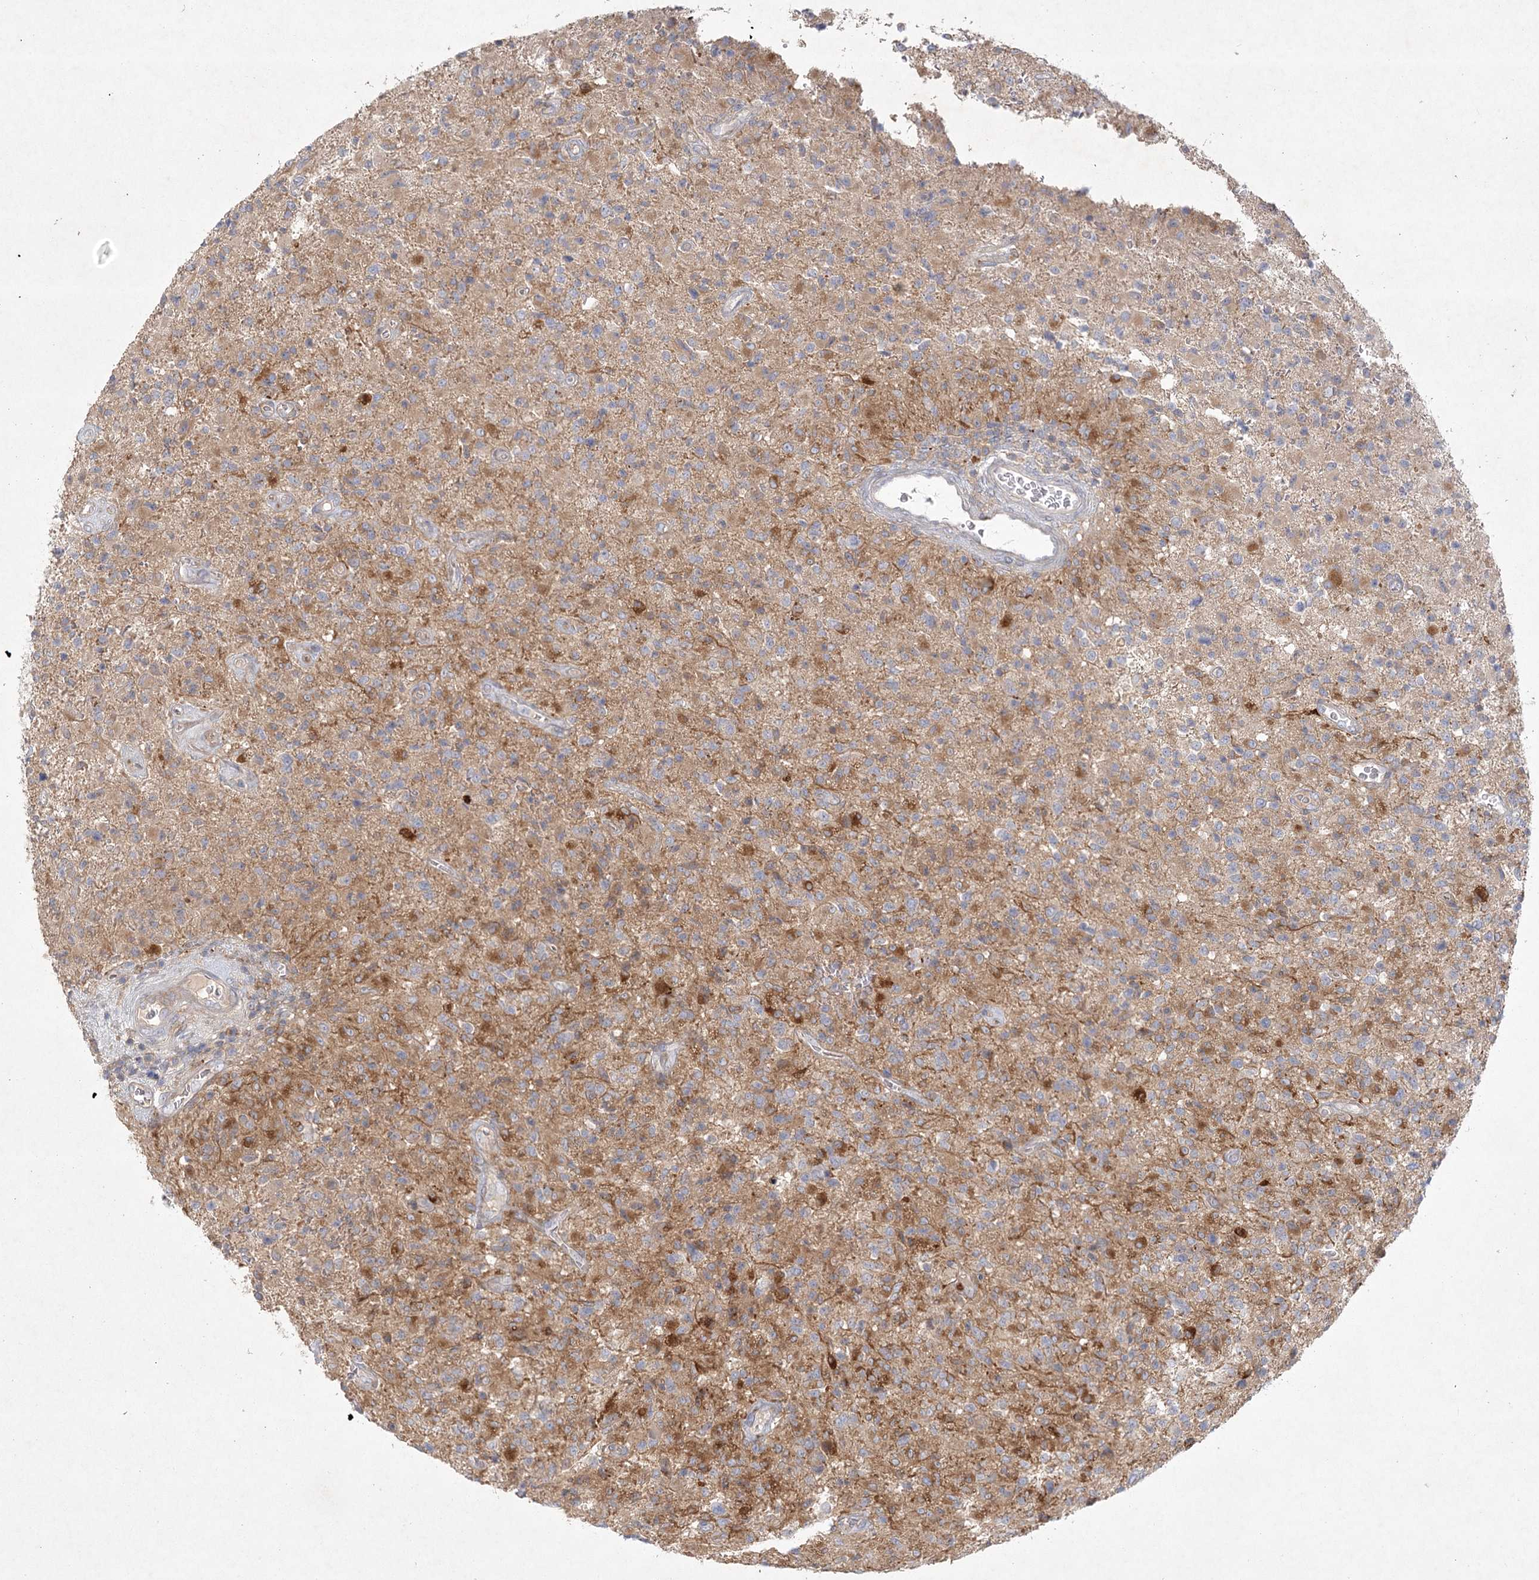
{"staining": {"intensity": "moderate", "quantity": "25%-75%", "location": "cytoplasmic/membranous"}, "tissue": "glioma", "cell_type": "Tumor cells", "image_type": "cancer", "snomed": [{"axis": "morphology", "description": "Glioma, malignant, High grade"}, {"axis": "topography", "description": "Brain"}], "caption": "Brown immunohistochemical staining in glioma shows moderate cytoplasmic/membranous expression in about 25%-75% of tumor cells. The staining is performed using DAB (3,3'-diaminobenzidine) brown chromogen to label protein expression. The nuclei are counter-stained blue using hematoxylin.", "gene": "FAM110C", "patient": {"sex": "female", "age": 57}}